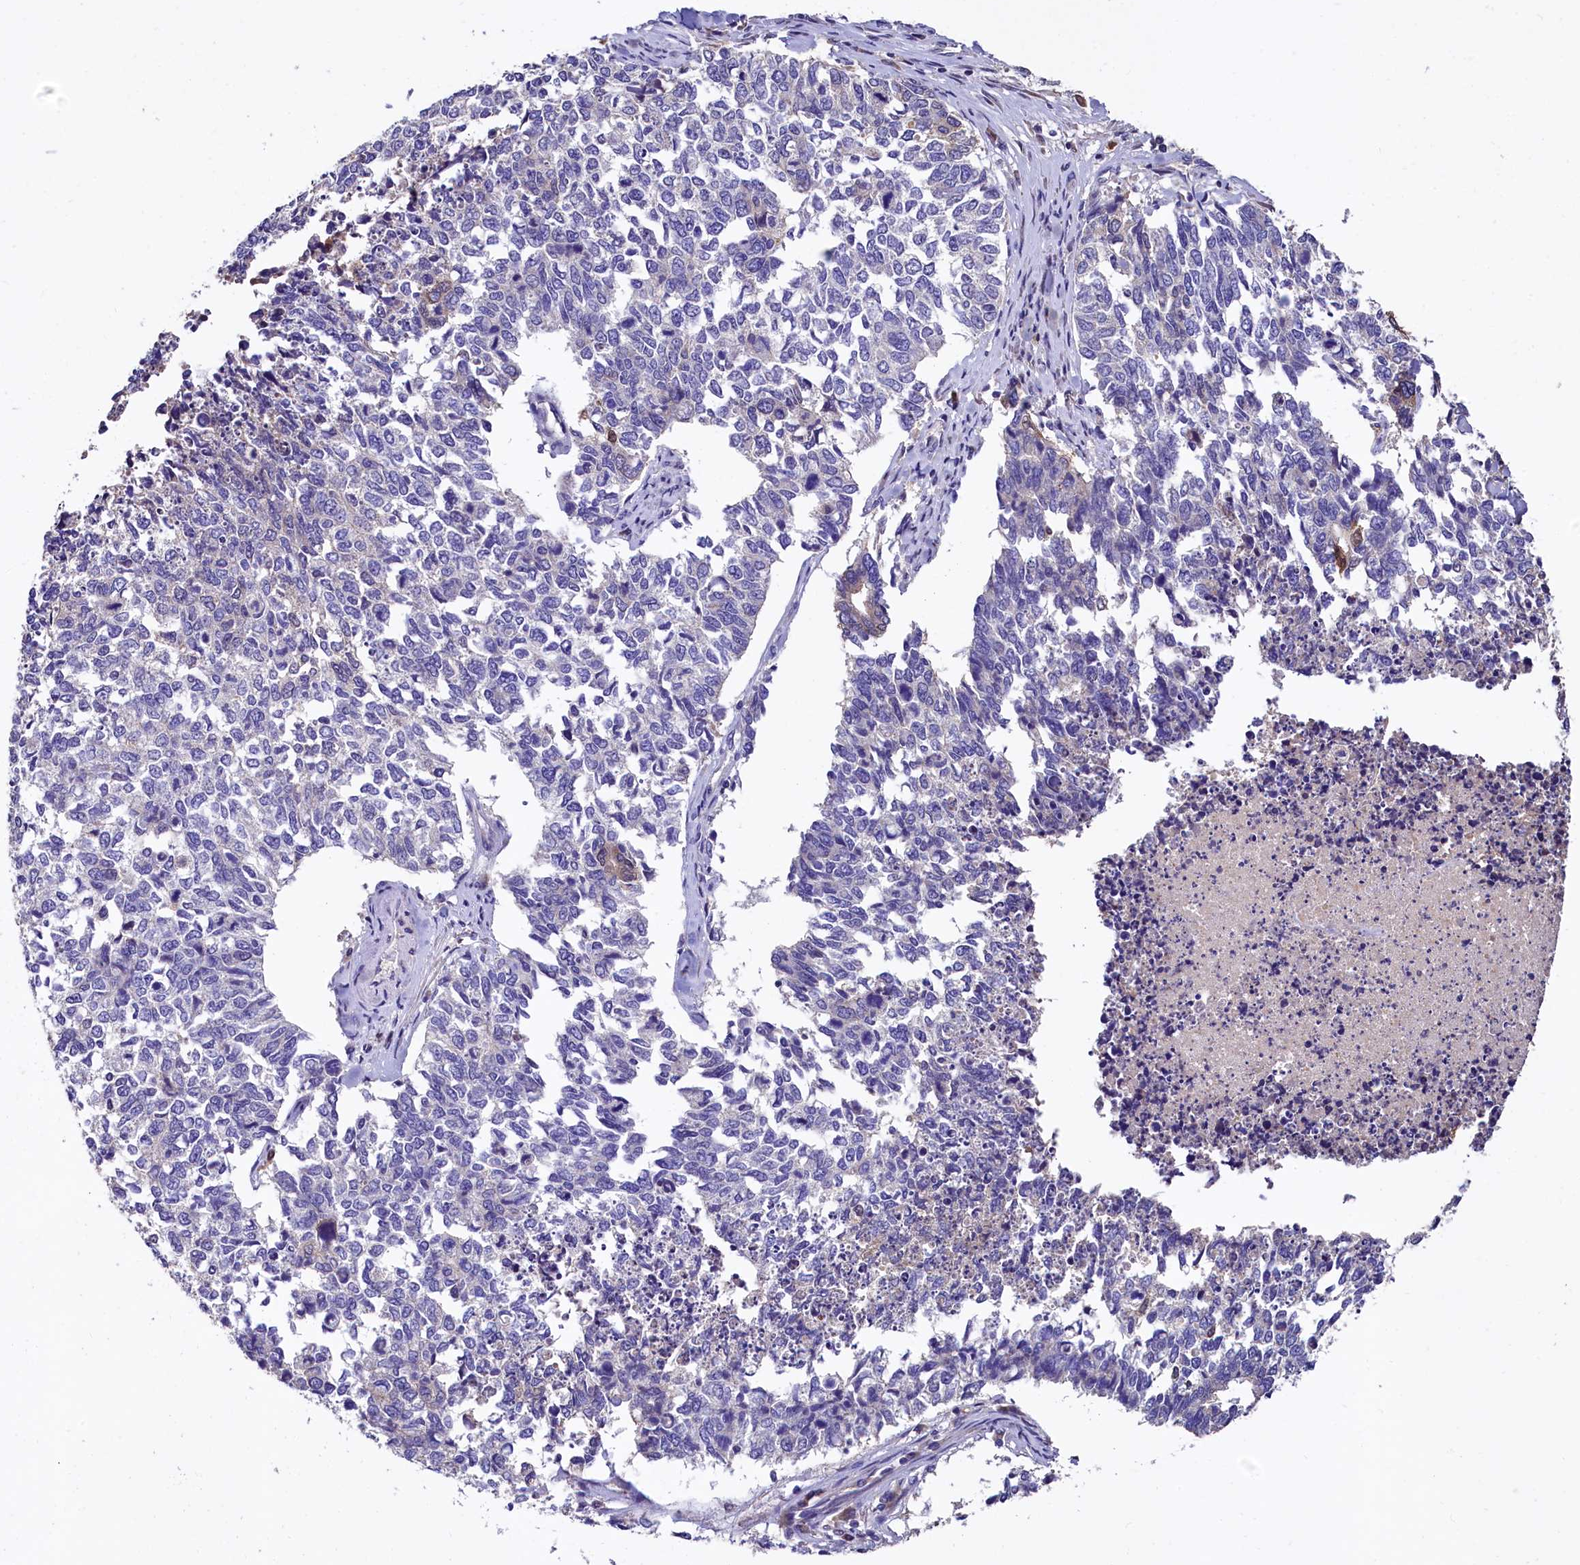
{"staining": {"intensity": "negative", "quantity": "none", "location": "none"}, "tissue": "cervical cancer", "cell_type": "Tumor cells", "image_type": "cancer", "snomed": [{"axis": "morphology", "description": "Squamous cell carcinoma, NOS"}, {"axis": "topography", "description": "Cervix"}], "caption": "Tumor cells show no significant protein staining in squamous cell carcinoma (cervical). Nuclei are stained in blue.", "gene": "EPS8L2", "patient": {"sex": "female", "age": 63}}